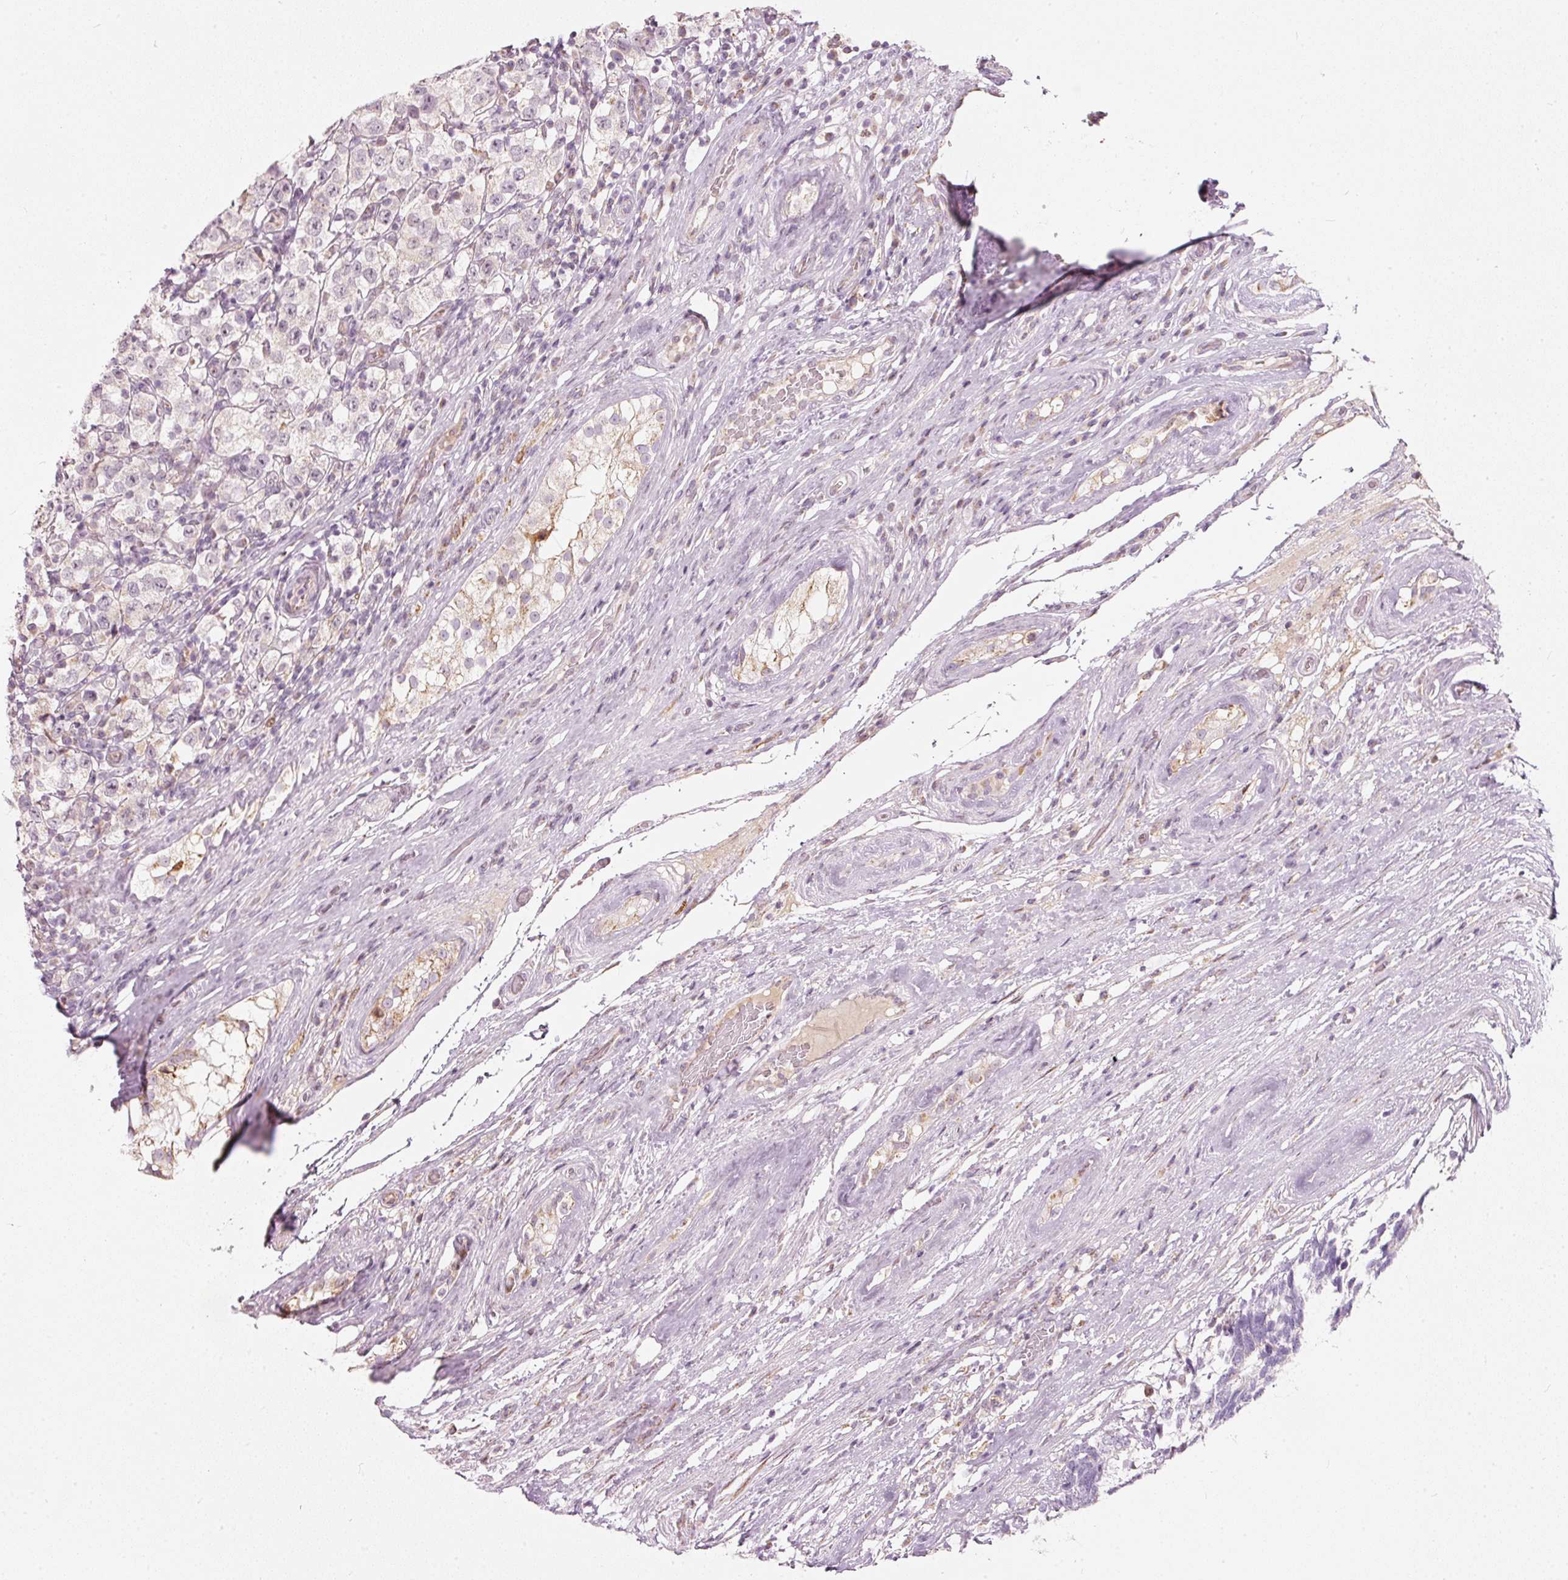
{"staining": {"intensity": "negative", "quantity": "none", "location": "none"}, "tissue": "testis cancer", "cell_type": "Tumor cells", "image_type": "cancer", "snomed": [{"axis": "morphology", "description": "Seminoma, NOS"}, {"axis": "morphology", "description": "Carcinoma, Embryonal, NOS"}, {"axis": "topography", "description": "Testis"}], "caption": "Immunohistochemistry histopathology image of neoplastic tissue: testis embryonal carcinoma stained with DAB exhibits no significant protein staining in tumor cells.", "gene": "RNF39", "patient": {"sex": "male", "age": 41}}